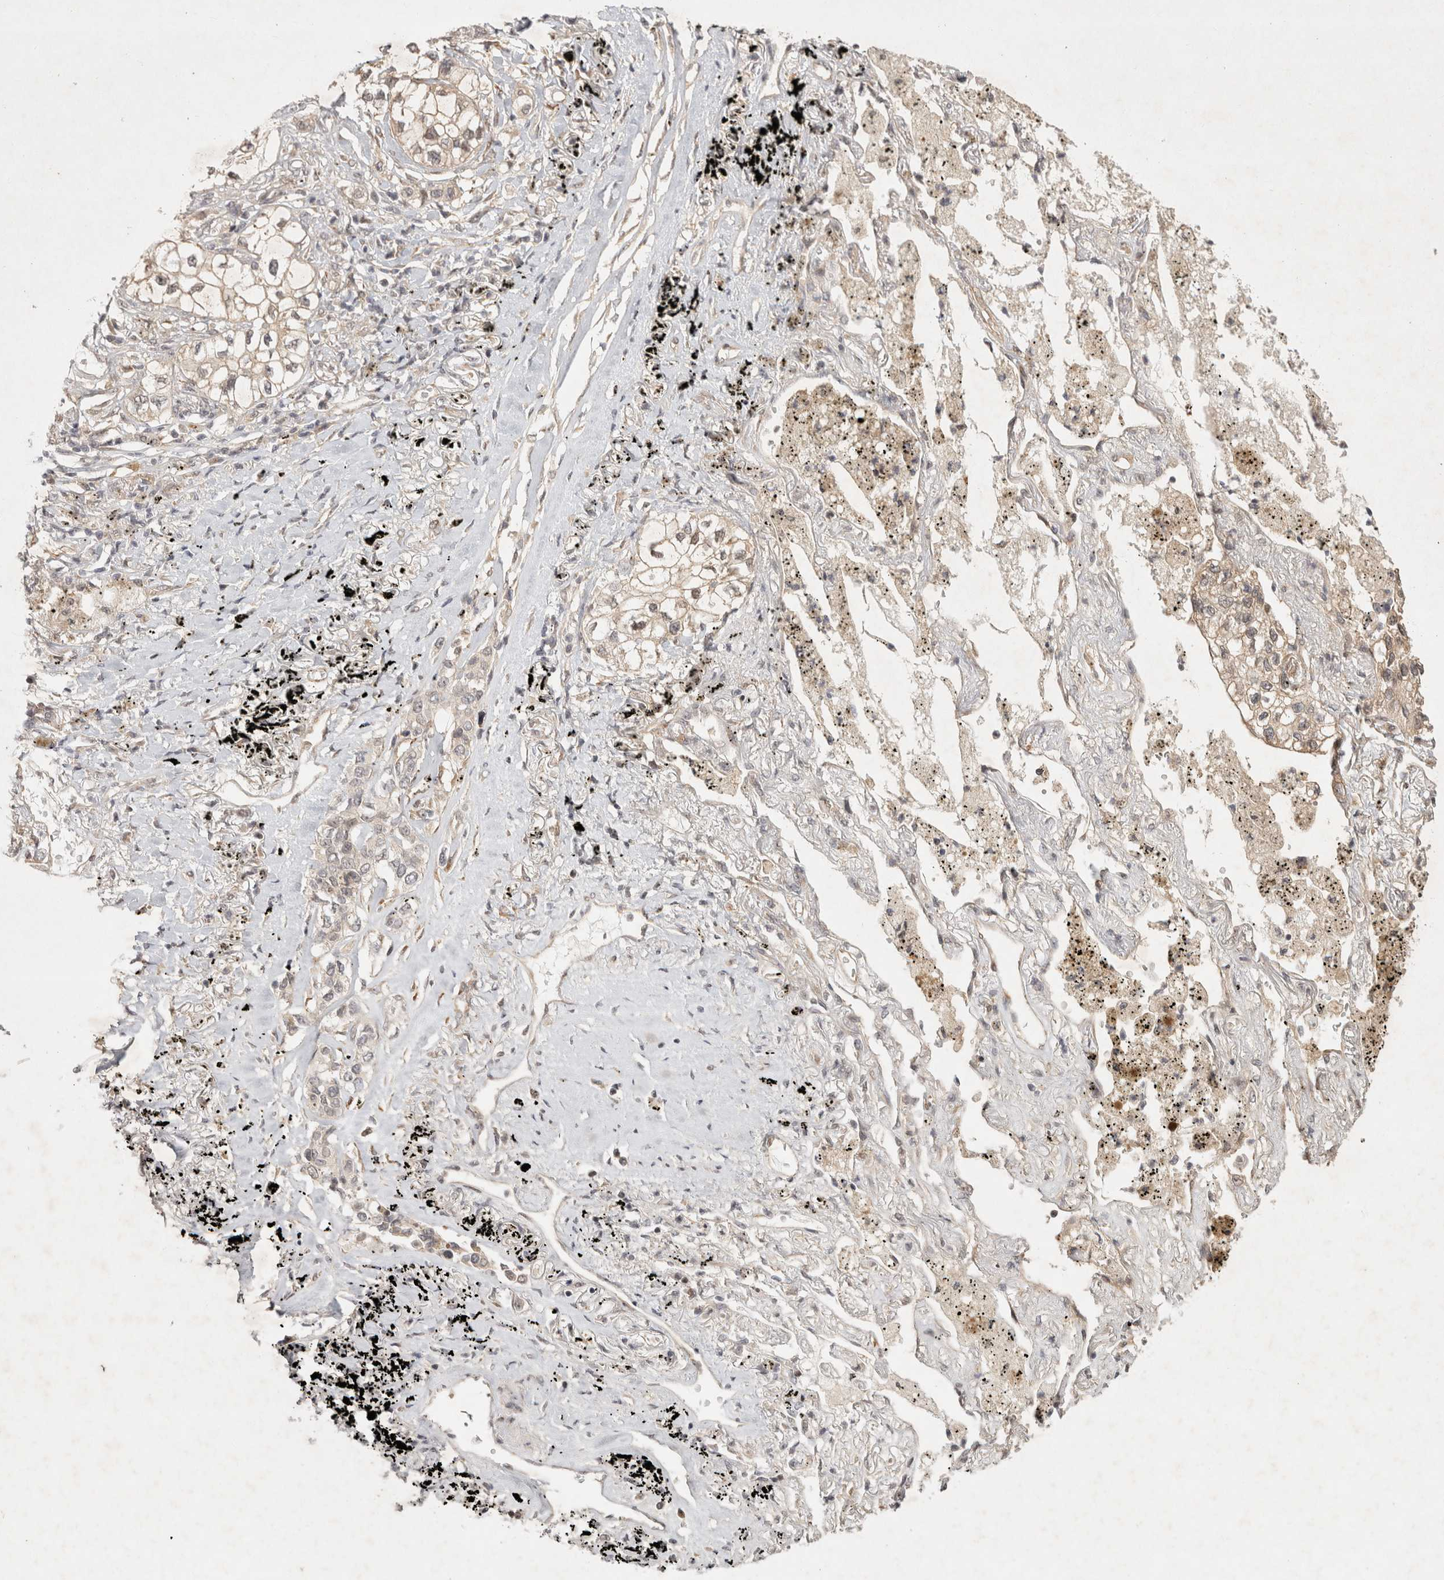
{"staining": {"intensity": "negative", "quantity": "none", "location": "none"}, "tissue": "lung cancer", "cell_type": "Tumor cells", "image_type": "cancer", "snomed": [{"axis": "morphology", "description": "Adenocarcinoma, NOS"}, {"axis": "topography", "description": "Lung"}], "caption": "Tumor cells are negative for protein expression in human adenocarcinoma (lung).", "gene": "ZNF318", "patient": {"sex": "male", "age": 63}}